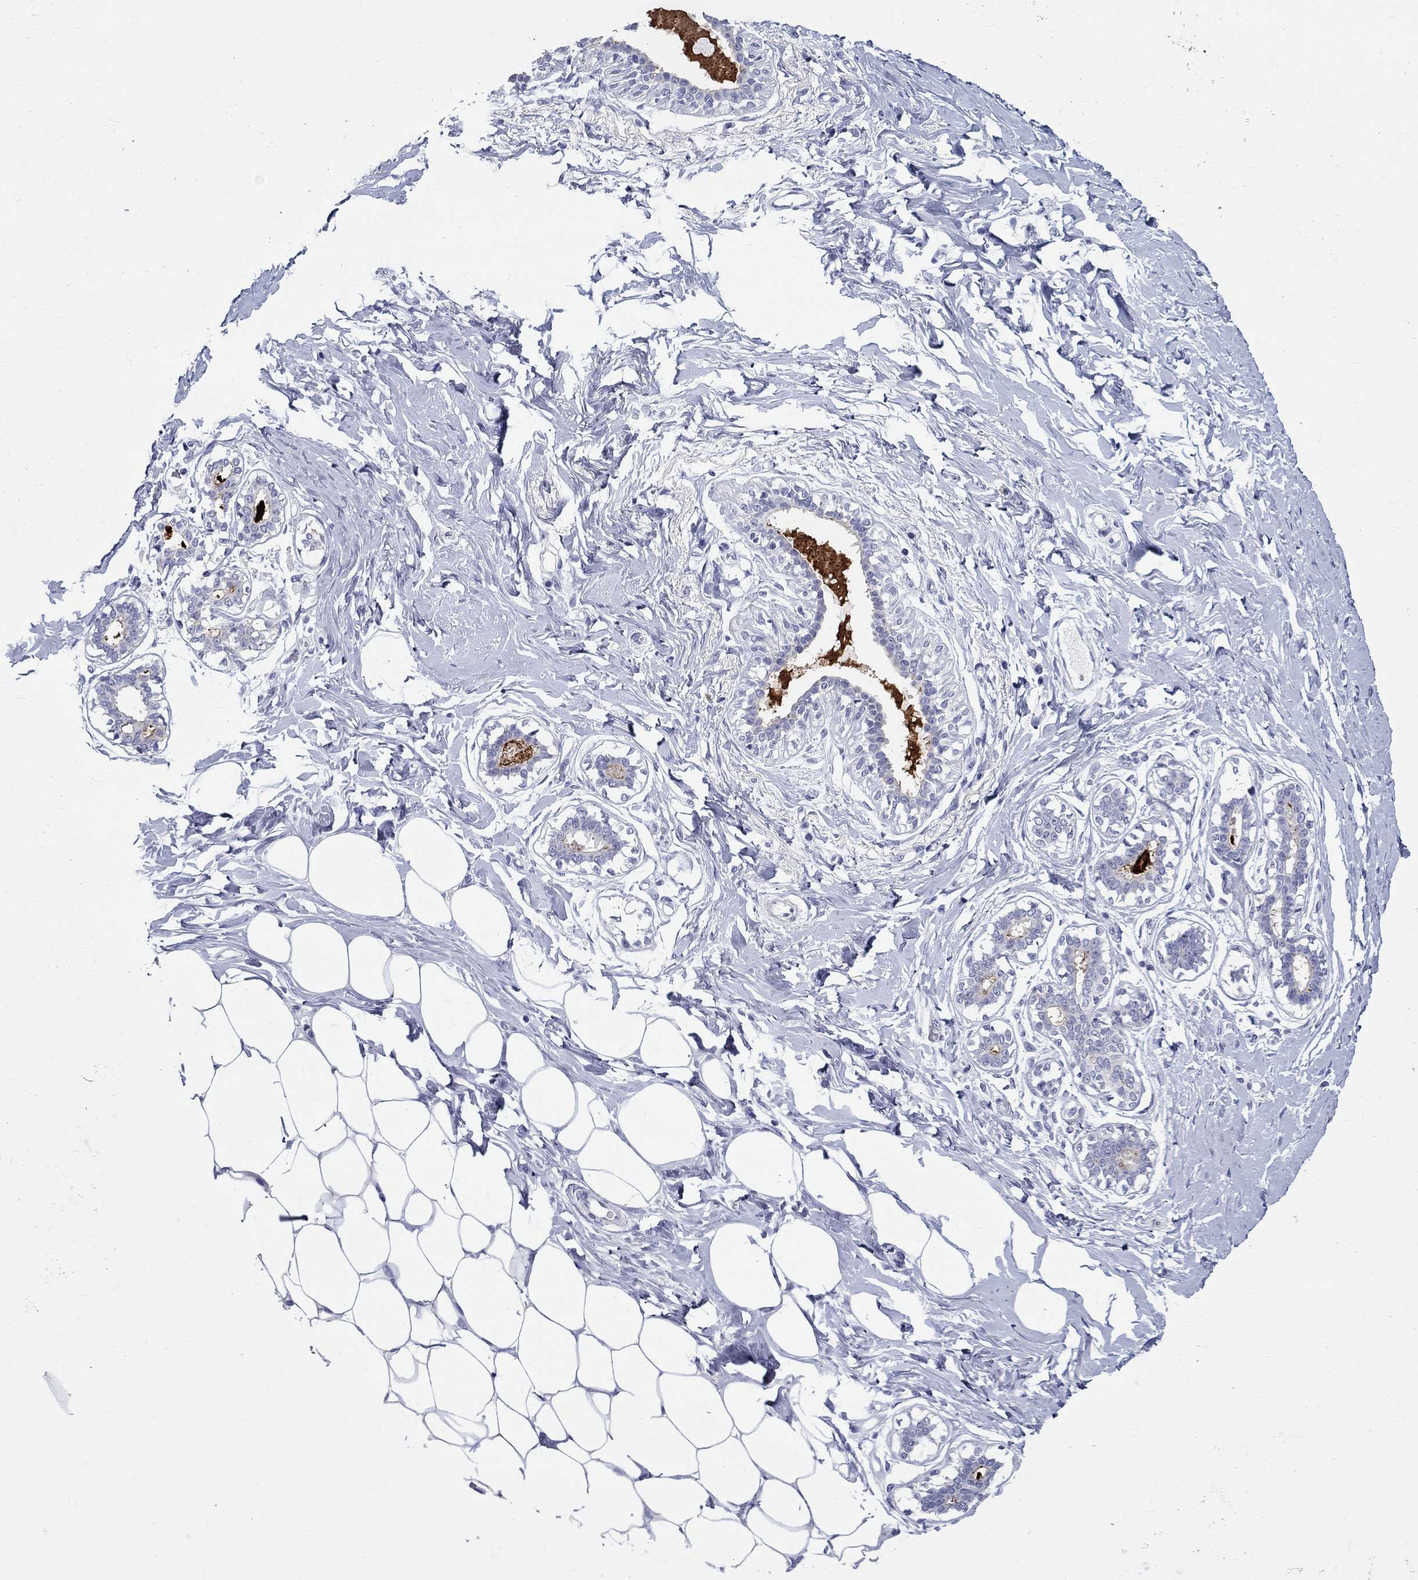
{"staining": {"intensity": "negative", "quantity": "none", "location": "none"}, "tissue": "breast", "cell_type": "Adipocytes", "image_type": "normal", "snomed": [{"axis": "morphology", "description": "Normal tissue, NOS"}, {"axis": "morphology", "description": "Lobular carcinoma, in situ"}, {"axis": "topography", "description": "Breast"}], "caption": "High power microscopy image of an IHC image of benign breast, revealing no significant positivity in adipocytes. (DAB immunohistochemistry with hematoxylin counter stain).", "gene": "C4orf19", "patient": {"sex": "female", "age": 35}}